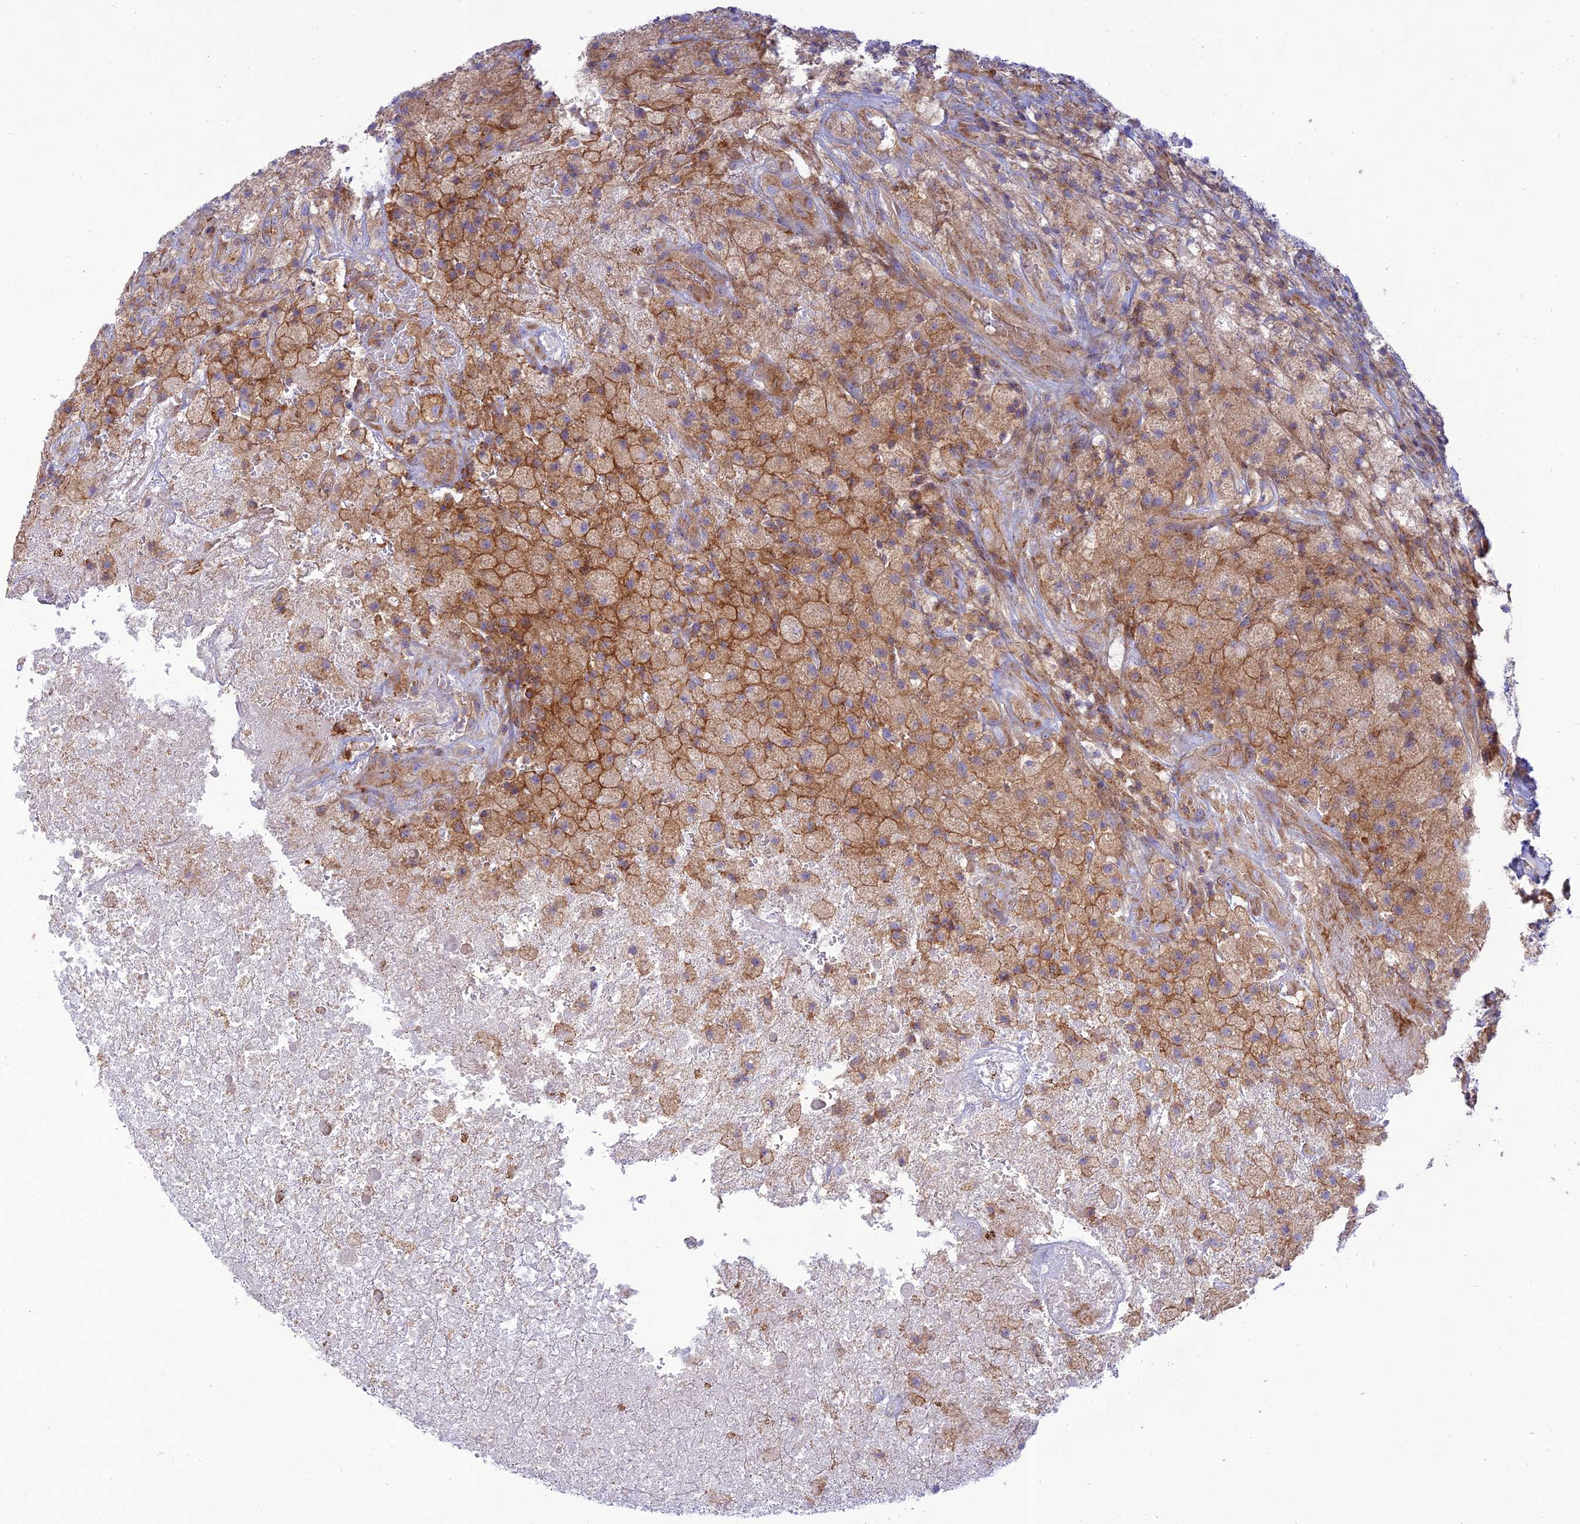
{"staining": {"intensity": "weak", "quantity": "25%-75%", "location": "cytoplasmic/membranous"}, "tissue": "glioma", "cell_type": "Tumor cells", "image_type": "cancer", "snomed": [{"axis": "morphology", "description": "Glioma, malignant, High grade"}, {"axis": "topography", "description": "Brain"}], "caption": "Immunohistochemistry micrograph of neoplastic tissue: human high-grade glioma (malignant) stained using IHC reveals low levels of weak protein expression localized specifically in the cytoplasmic/membranous of tumor cells, appearing as a cytoplasmic/membranous brown color.", "gene": "PIMREG", "patient": {"sex": "male", "age": 69}}